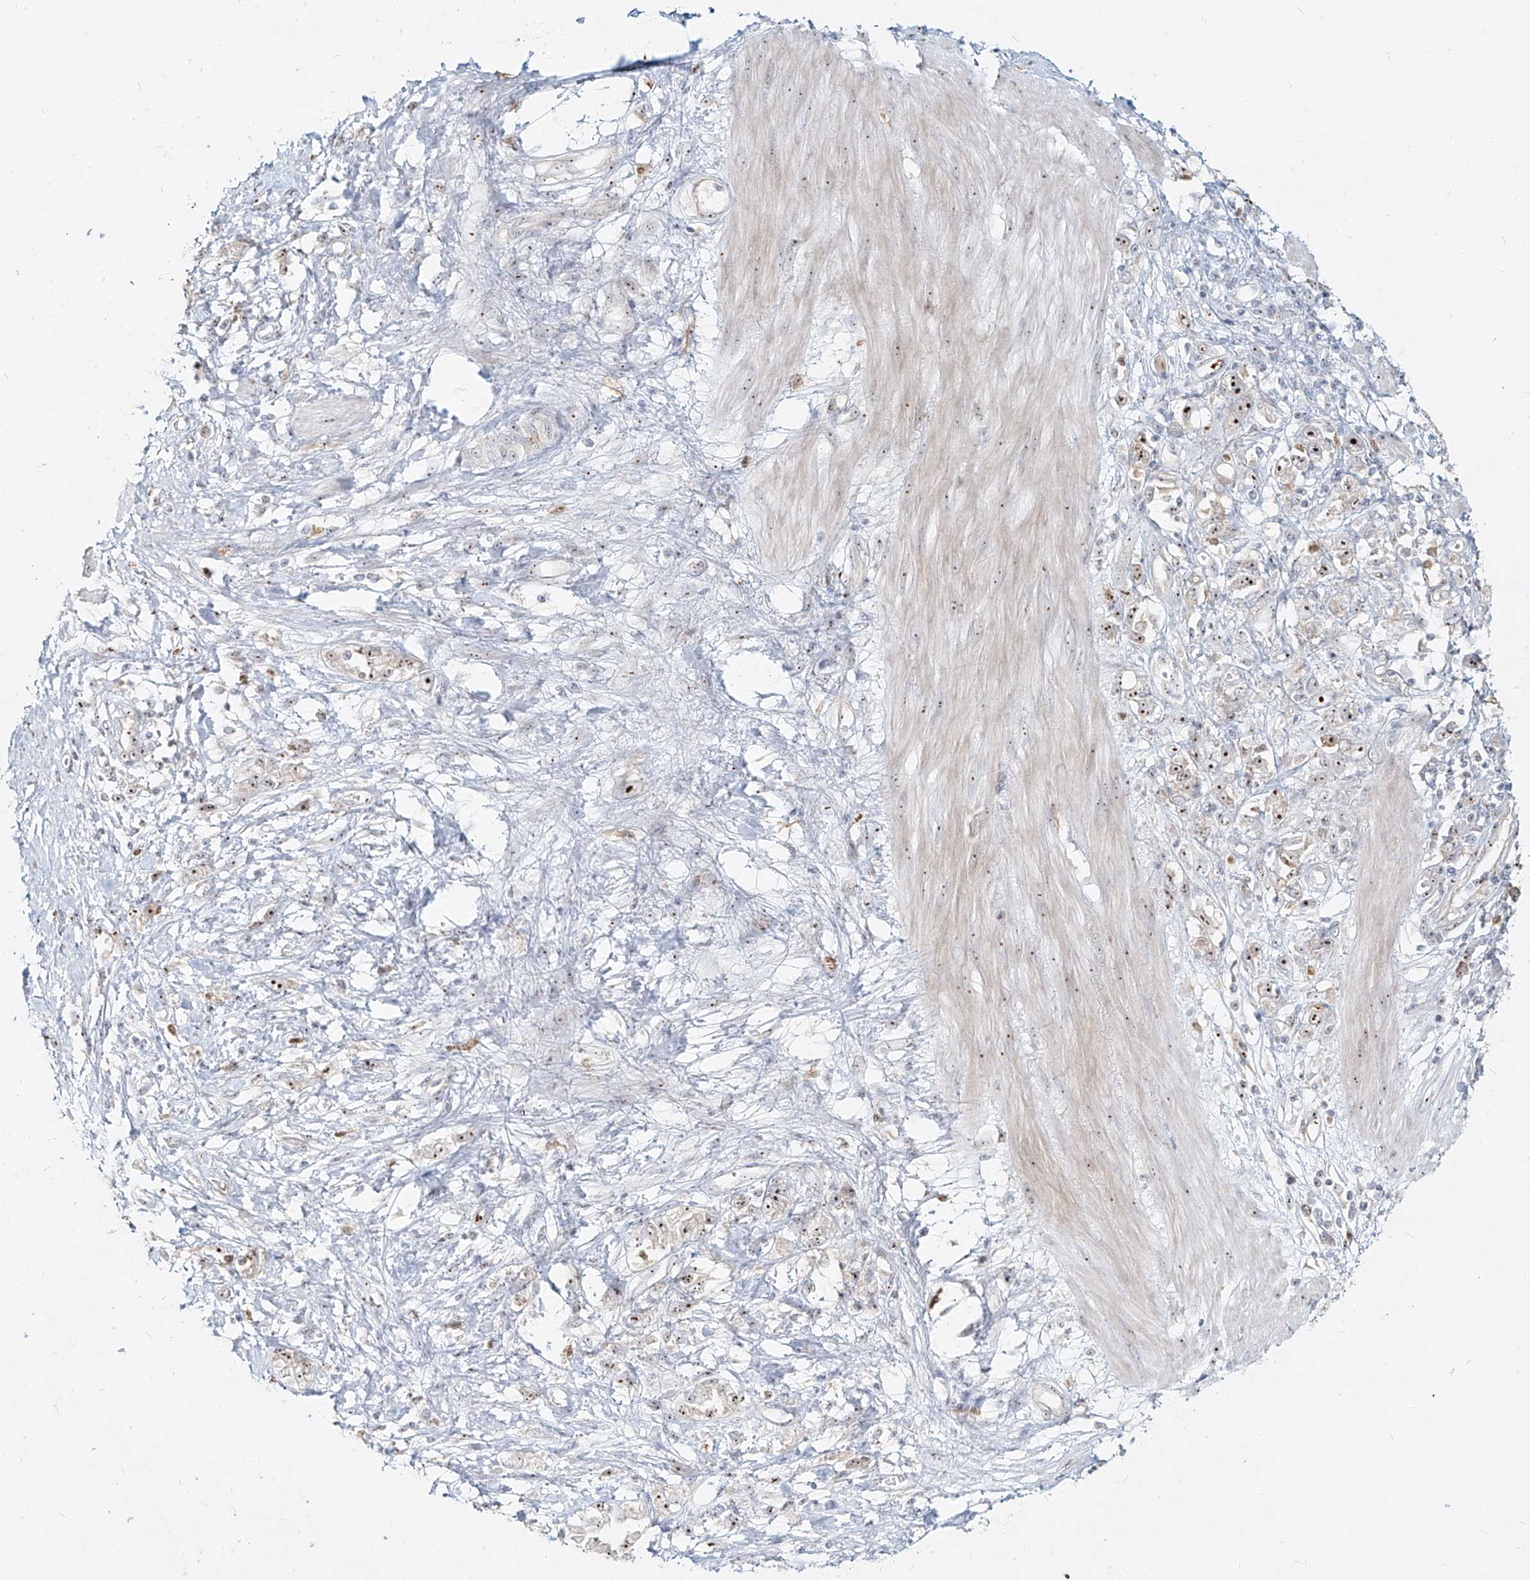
{"staining": {"intensity": "moderate", "quantity": ">75%", "location": "nuclear"}, "tissue": "stomach cancer", "cell_type": "Tumor cells", "image_type": "cancer", "snomed": [{"axis": "morphology", "description": "Adenocarcinoma, NOS"}, {"axis": "topography", "description": "Stomach"}], "caption": "Stomach cancer stained with DAB immunohistochemistry (IHC) exhibits medium levels of moderate nuclear expression in approximately >75% of tumor cells.", "gene": "BYSL", "patient": {"sex": "female", "age": 76}}